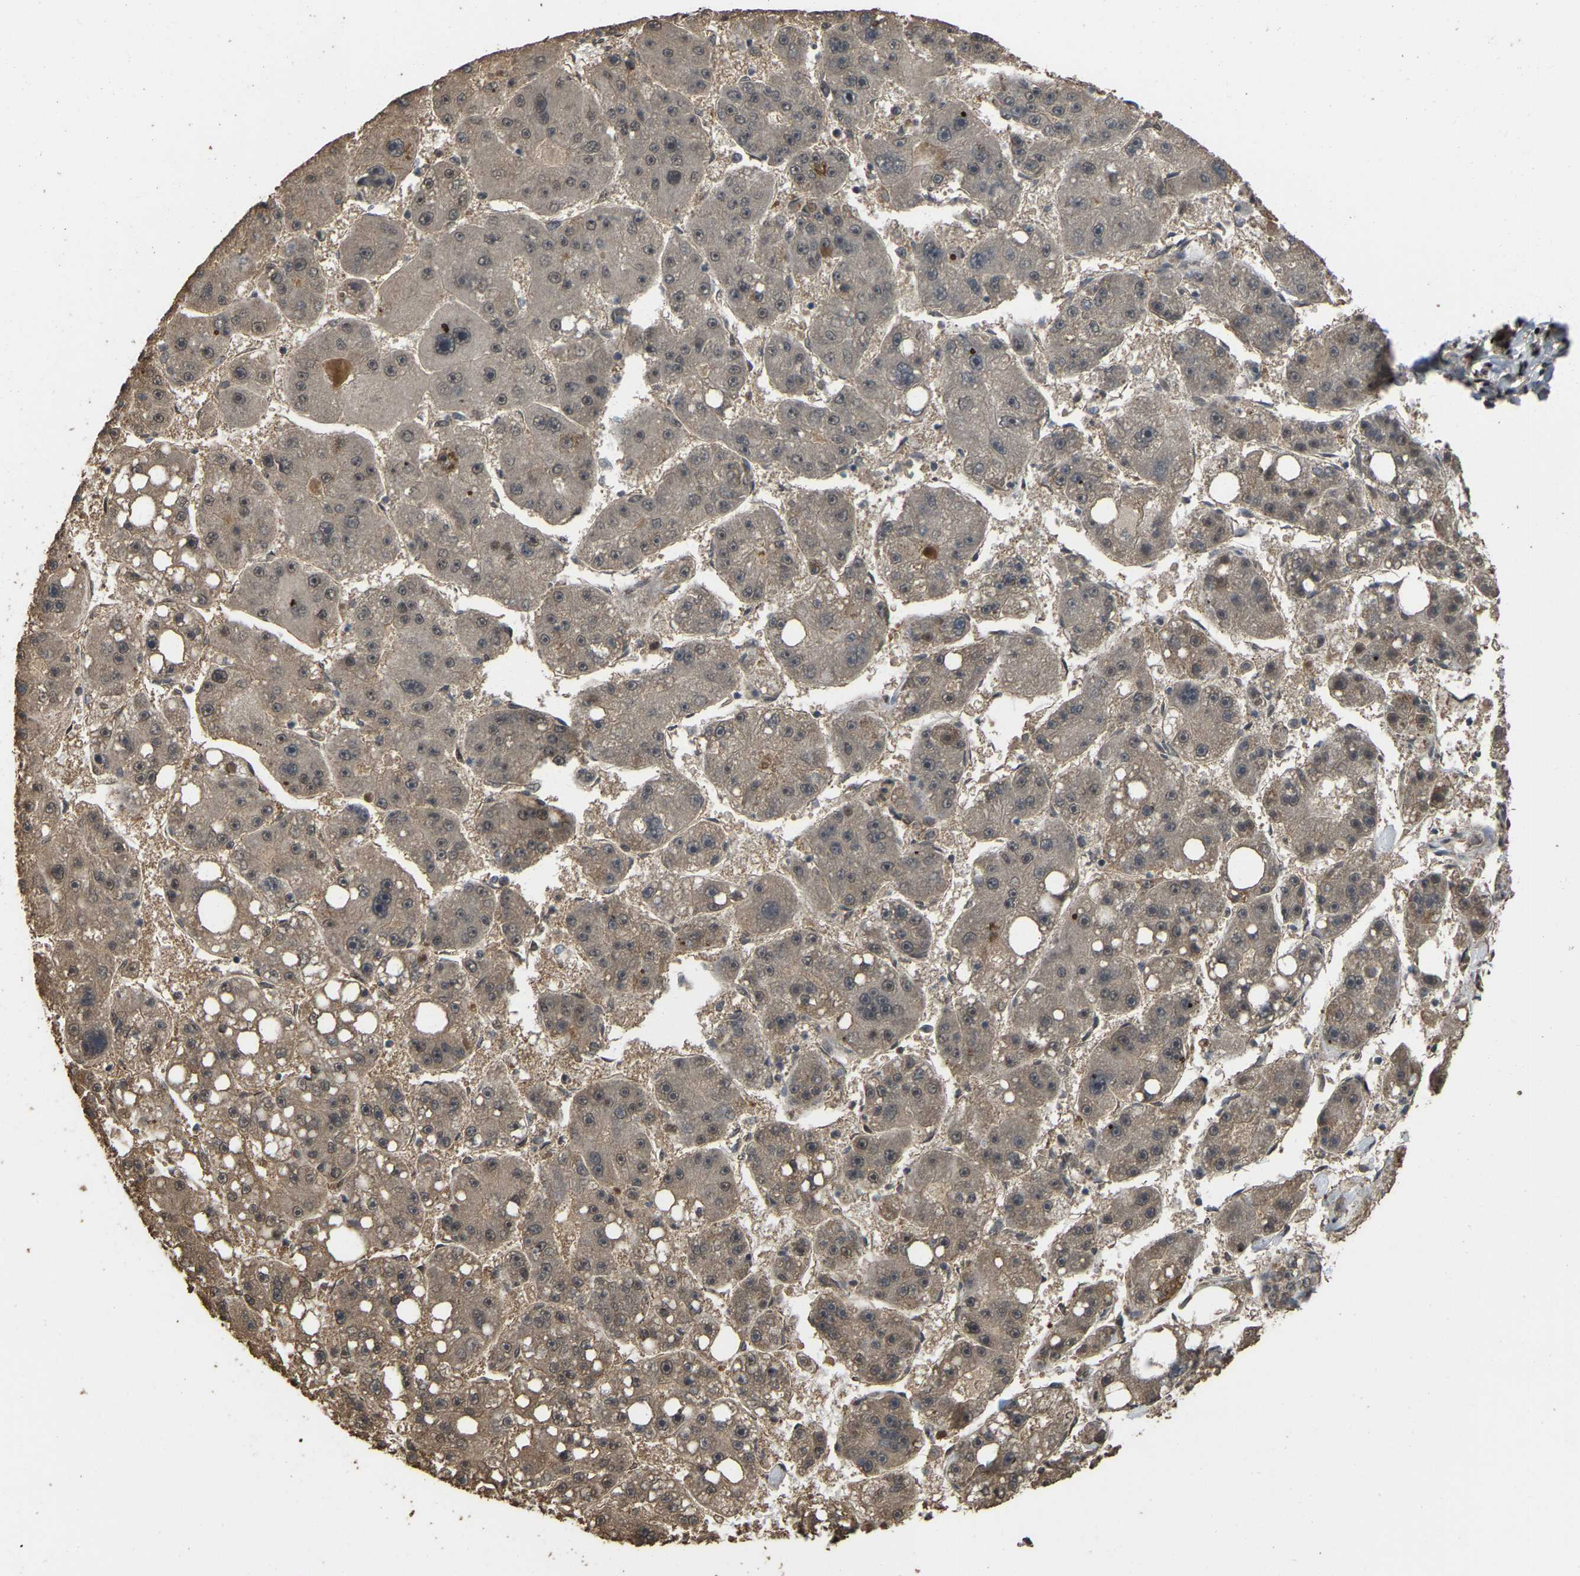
{"staining": {"intensity": "weak", "quantity": "<25%", "location": "cytoplasmic/membranous"}, "tissue": "liver cancer", "cell_type": "Tumor cells", "image_type": "cancer", "snomed": [{"axis": "morphology", "description": "Carcinoma, Hepatocellular, NOS"}, {"axis": "topography", "description": "Liver"}], "caption": "There is no significant staining in tumor cells of liver hepatocellular carcinoma. (DAB (3,3'-diaminobenzidine) IHC visualized using brightfield microscopy, high magnification).", "gene": "ARHGAP23", "patient": {"sex": "female", "age": 61}}